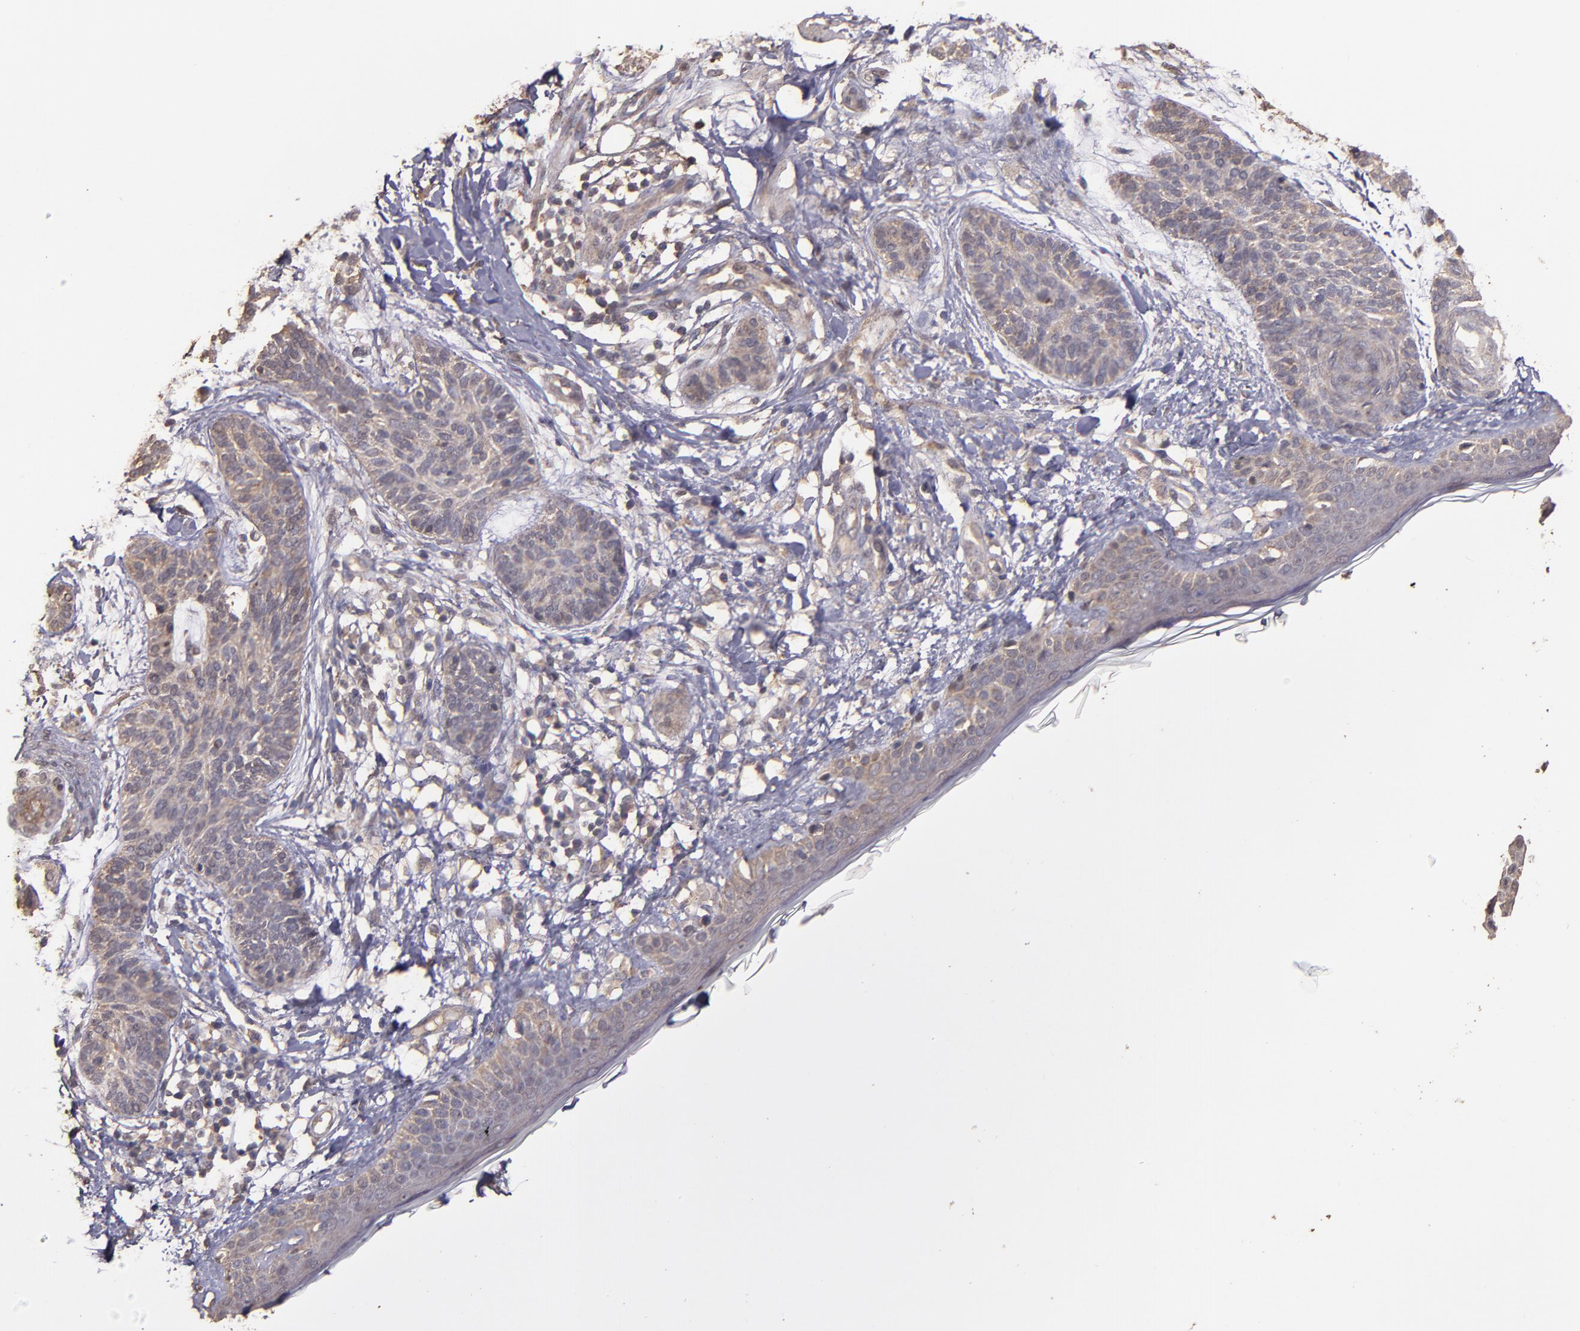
{"staining": {"intensity": "weak", "quantity": ">75%", "location": "cytoplasmic/membranous"}, "tissue": "skin cancer", "cell_type": "Tumor cells", "image_type": "cancer", "snomed": [{"axis": "morphology", "description": "Normal tissue, NOS"}, {"axis": "morphology", "description": "Basal cell carcinoma"}, {"axis": "topography", "description": "Skin"}], "caption": "This is a histology image of immunohistochemistry (IHC) staining of skin basal cell carcinoma, which shows weak expression in the cytoplasmic/membranous of tumor cells.", "gene": "HECTD1", "patient": {"sex": "male", "age": 63}}